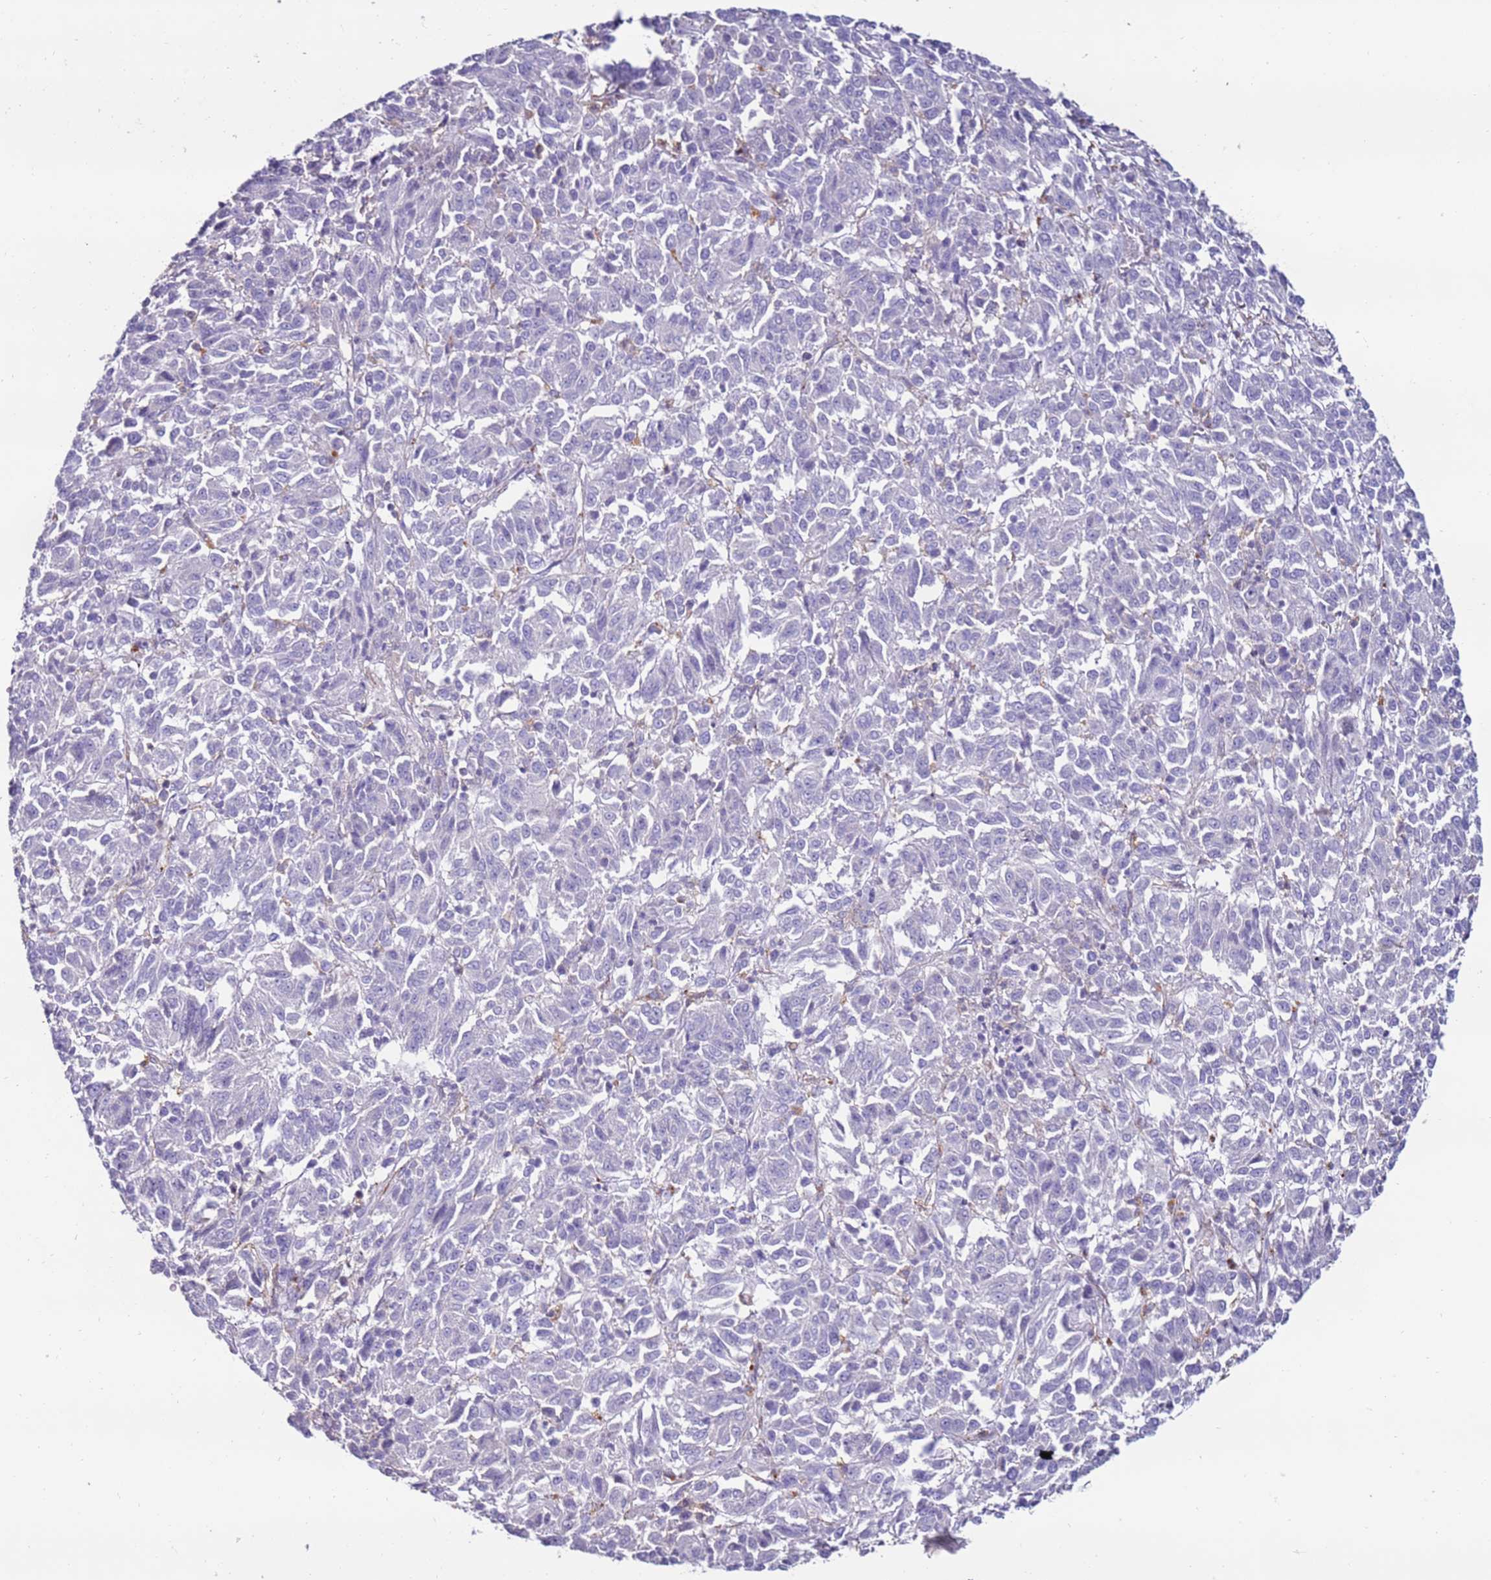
{"staining": {"intensity": "negative", "quantity": "none", "location": "none"}, "tissue": "melanoma", "cell_type": "Tumor cells", "image_type": "cancer", "snomed": [{"axis": "morphology", "description": "Malignant melanoma, Metastatic site"}, {"axis": "topography", "description": "Lung"}], "caption": "Tumor cells show no significant positivity in melanoma.", "gene": "CLEC4M", "patient": {"sex": "male", "age": 64}}